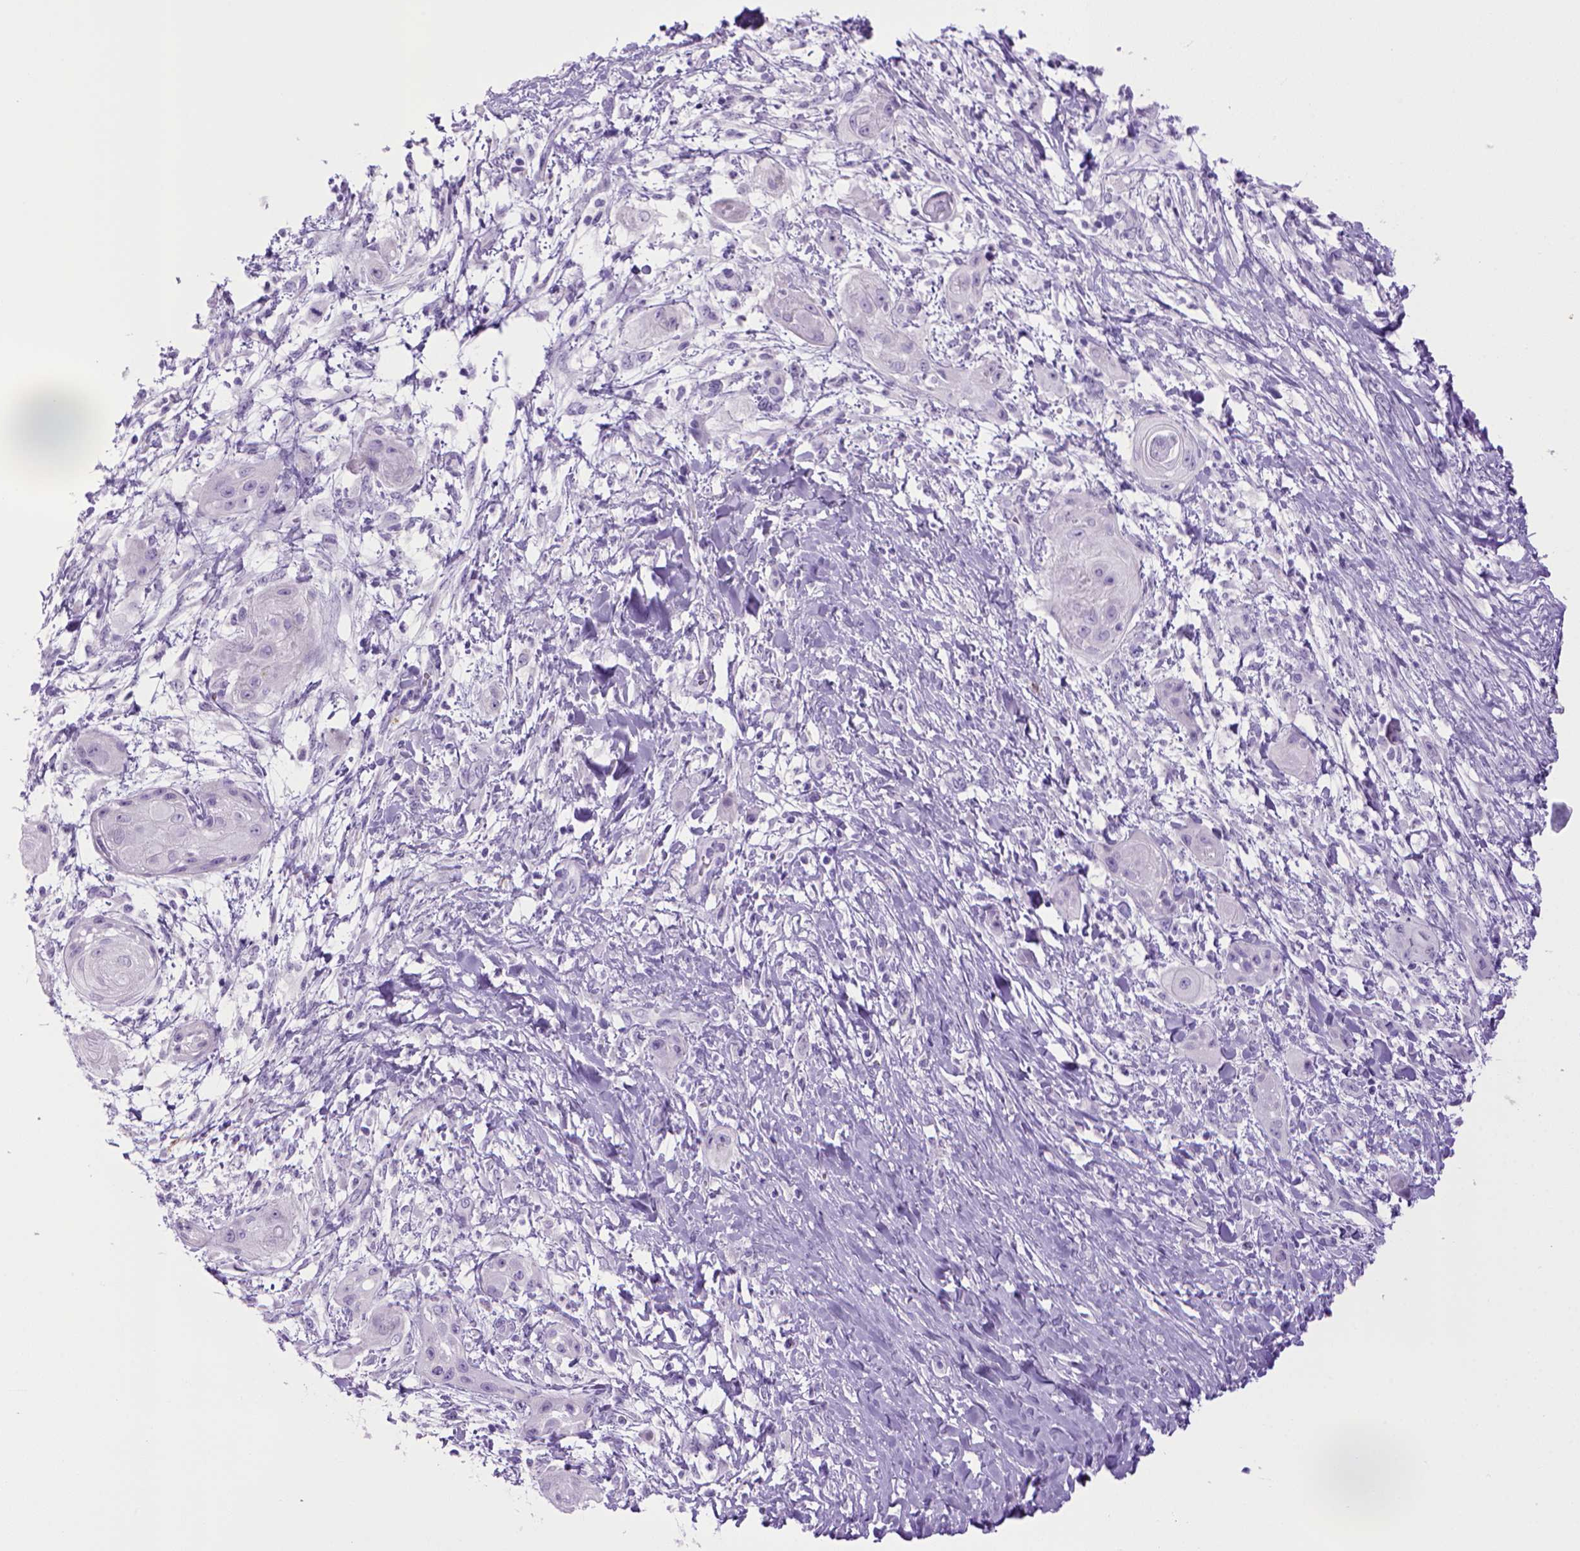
{"staining": {"intensity": "negative", "quantity": "none", "location": "none"}, "tissue": "skin cancer", "cell_type": "Tumor cells", "image_type": "cancer", "snomed": [{"axis": "morphology", "description": "Squamous cell carcinoma, NOS"}, {"axis": "topography", "description": "Skin"}], "caption": "DAB immunohistochemical staining of human squamous cell carcinoma (skin) demonstrates no significant positivity in tumor cells. (Immunohistochemistry, brightfield microscopy, high magnification).", "gene": "SGCG", "patient": {"sex": "male", "age": 62}}